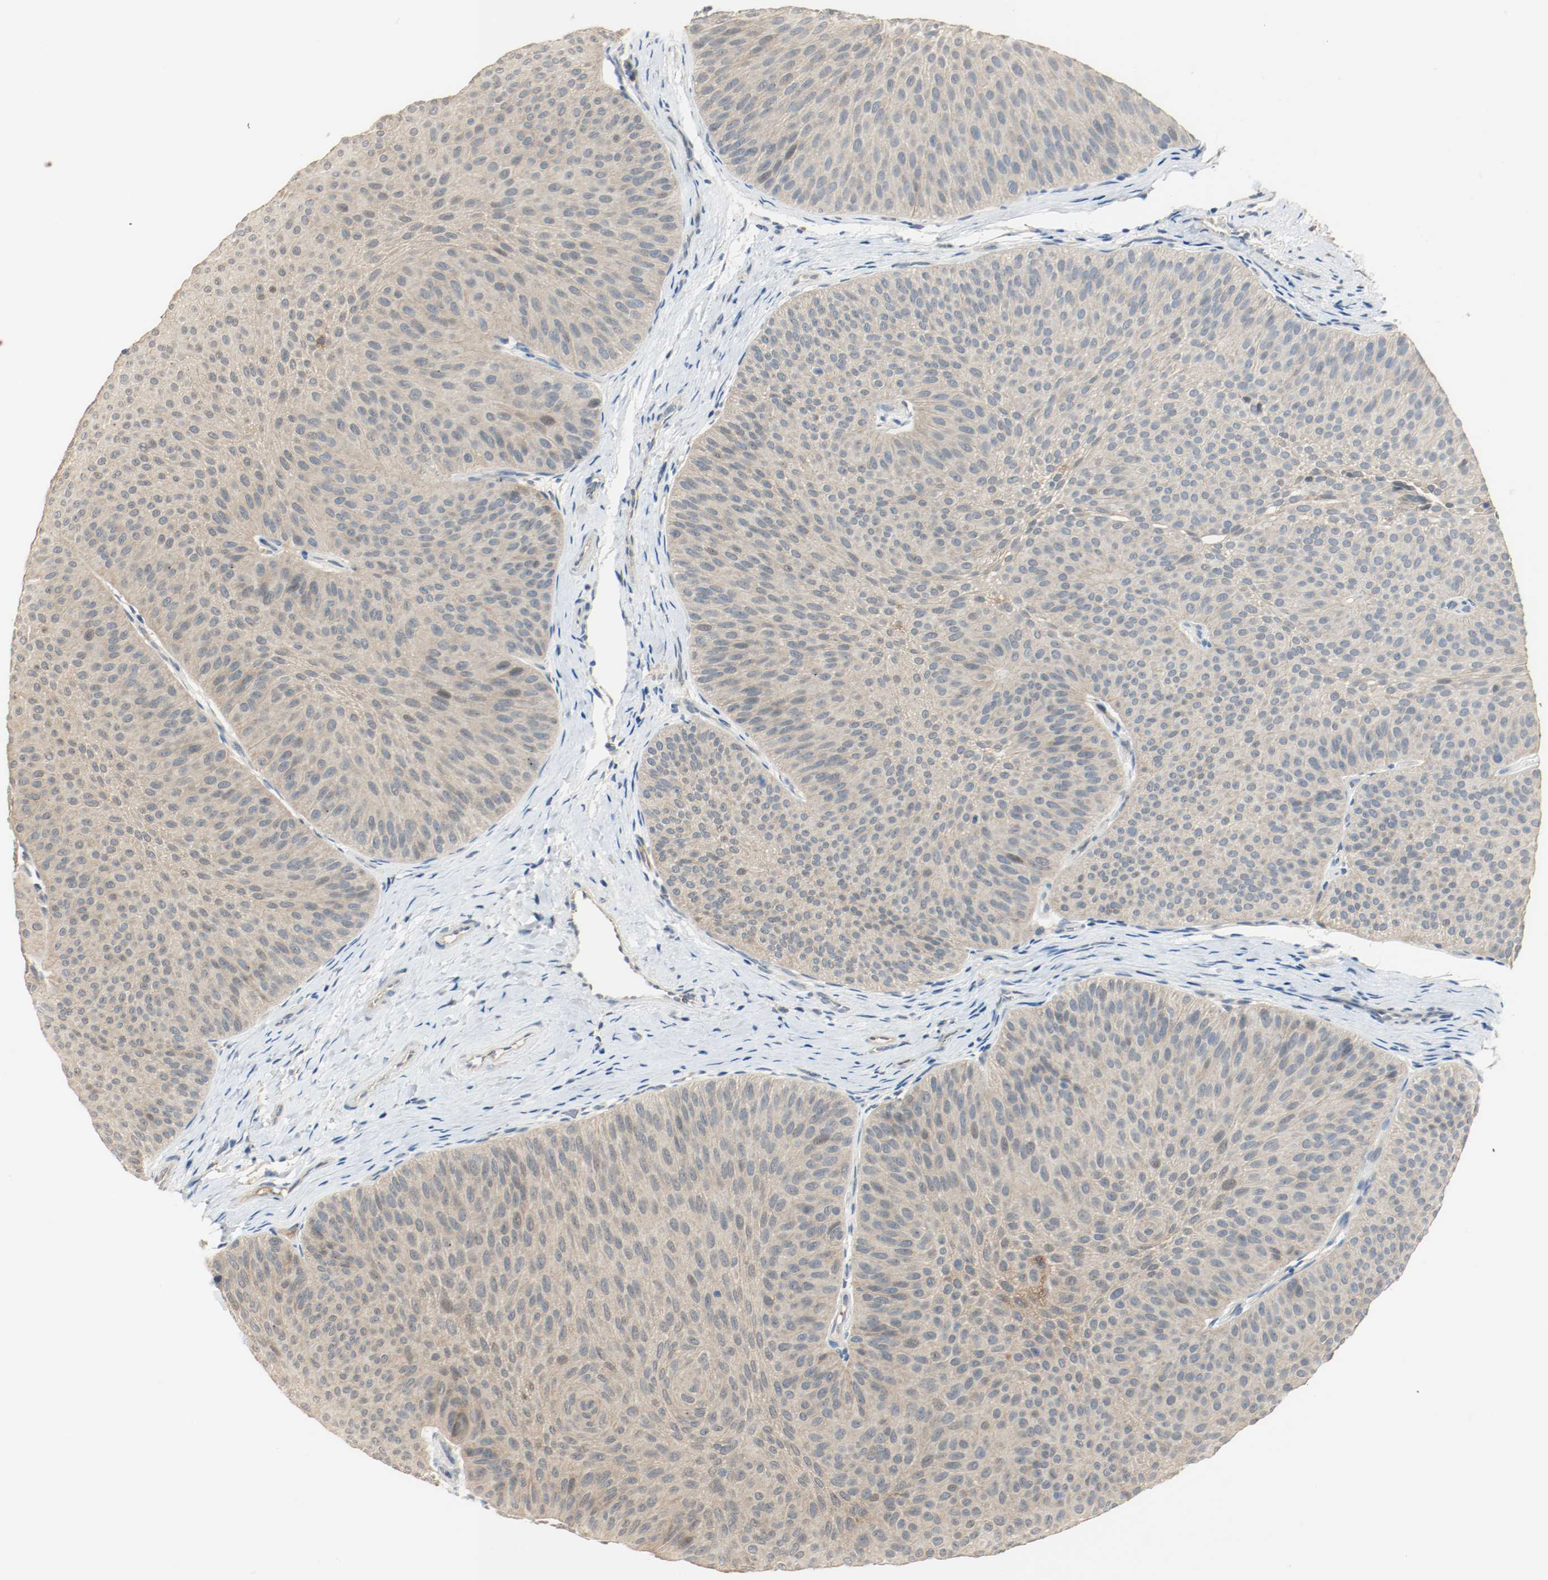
{"staining": {"intensity": "weak", "quantity": ">75%", "location": "cytoplasmic/membranous"}, "tissue": "urothelial cancer", "cell_type": "Tumor cells", "image_type": "cancer", "snomed": [{"axis": "morphology", "description": "Urothelial carcinoma, Low grade"}, {"axis": "topography", "description": "Urinary bladder"}], "caption": "This is a histology image of immunohistochemistry (IHC) staining of urothelial cancer, which shows weak expression in the cytoplasmic/membranous of tumor cells.", "gene": "MELTF", "patient": {"sex": "female", "age": 60}}